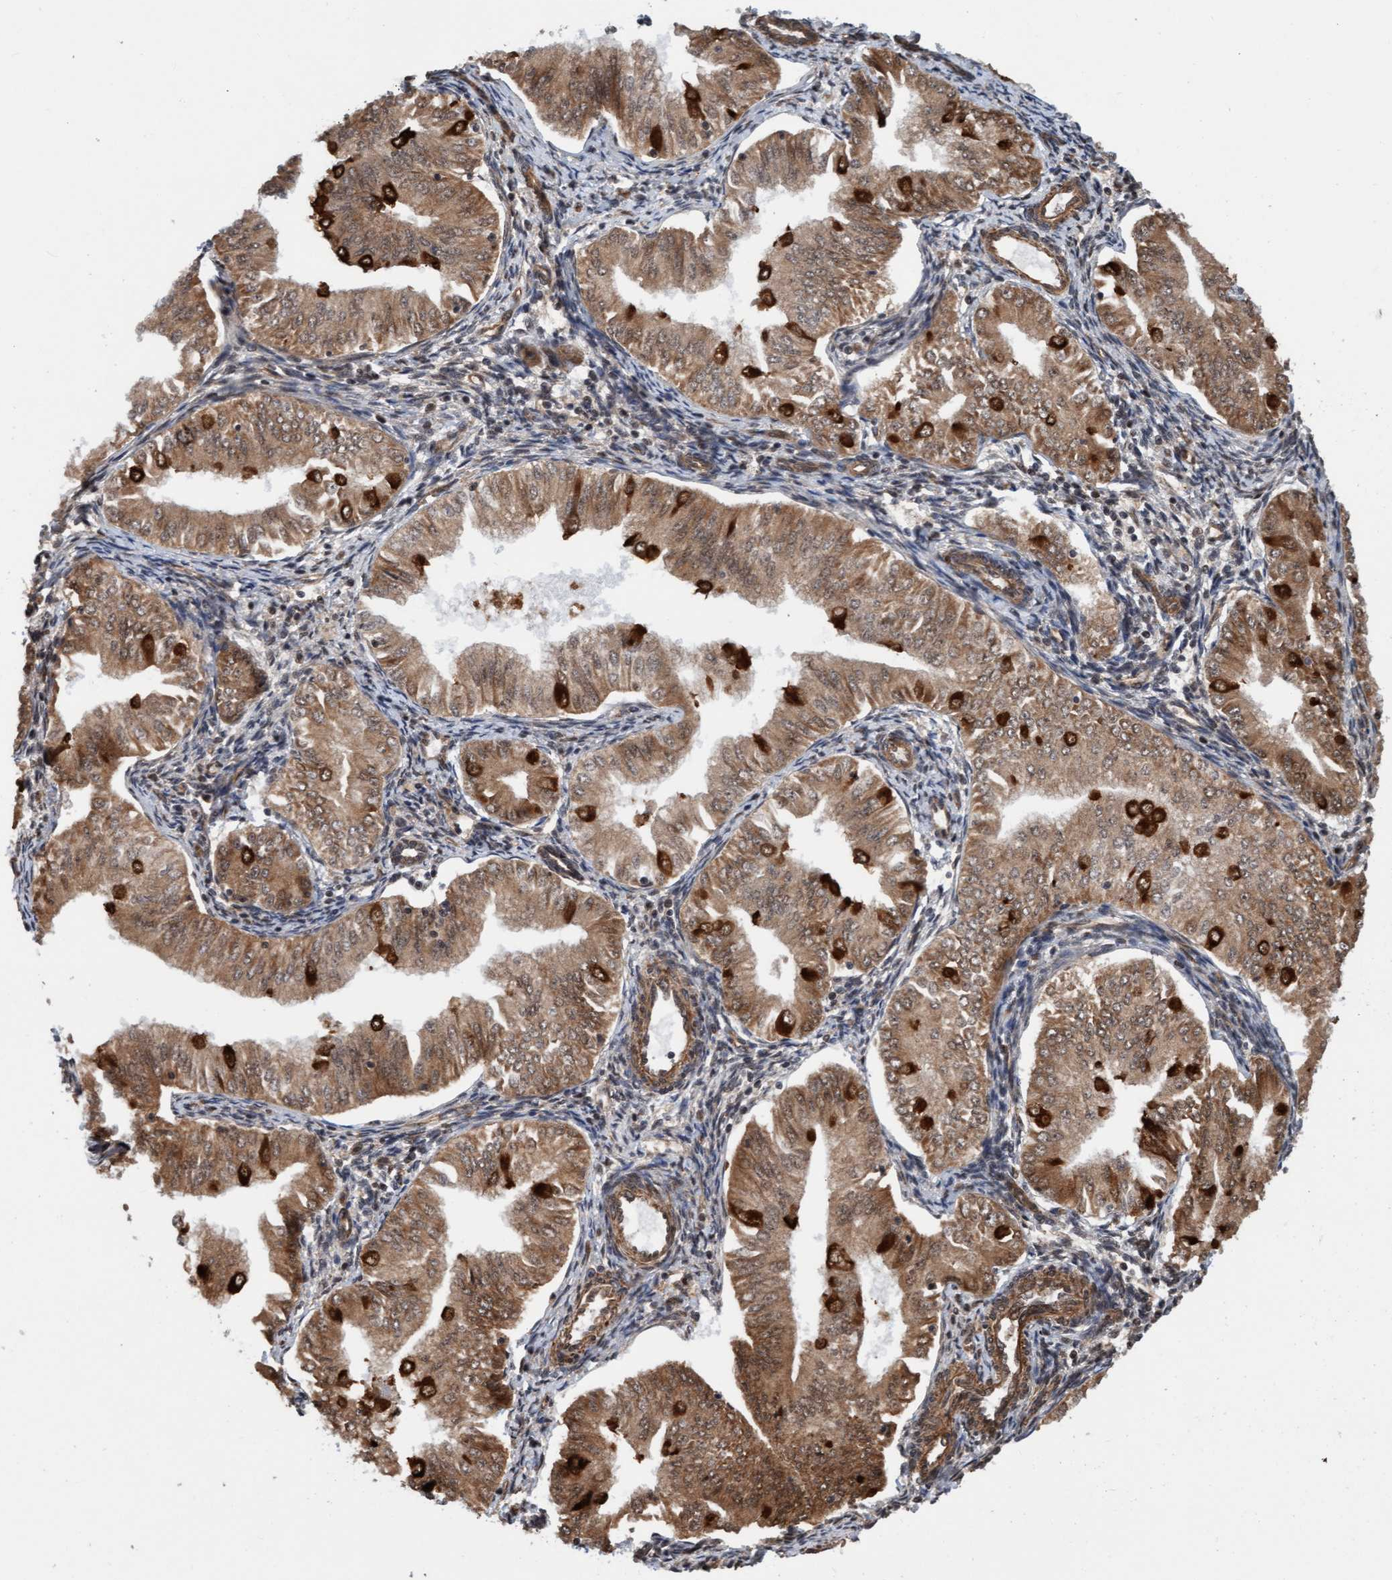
{"staining": {"intensity": "moderate", "quantity": ">75%", "location": "cytoplasmic/membranous"}, "tissue": "endometrial cancer", "cell_type": "Tumor cells", "image_type": "cancer", "snomed": [{"axis": "morphology", "description": "Normal tissue, NOS"}, {"axis": "morphology", "description": "Adenocarcinoma, NOS"}, {"axis": "topography", "description": "Endometrium"}], "caption": "Immunohistochemistry (IHC) of human endometrial adenocarcinoma exhibits medium levels of moderate cytoplasmic/membranous expression in approximately >75% of tumor cells. The protein of interest is stained brown, and the nuclei are stained in blue (DAB (3,3'-diaminobenzidine) IHC with brightfield microscopy, high magnification).", "gene": "STXBP4", "patient": {"sex": "female", "age": 53}}